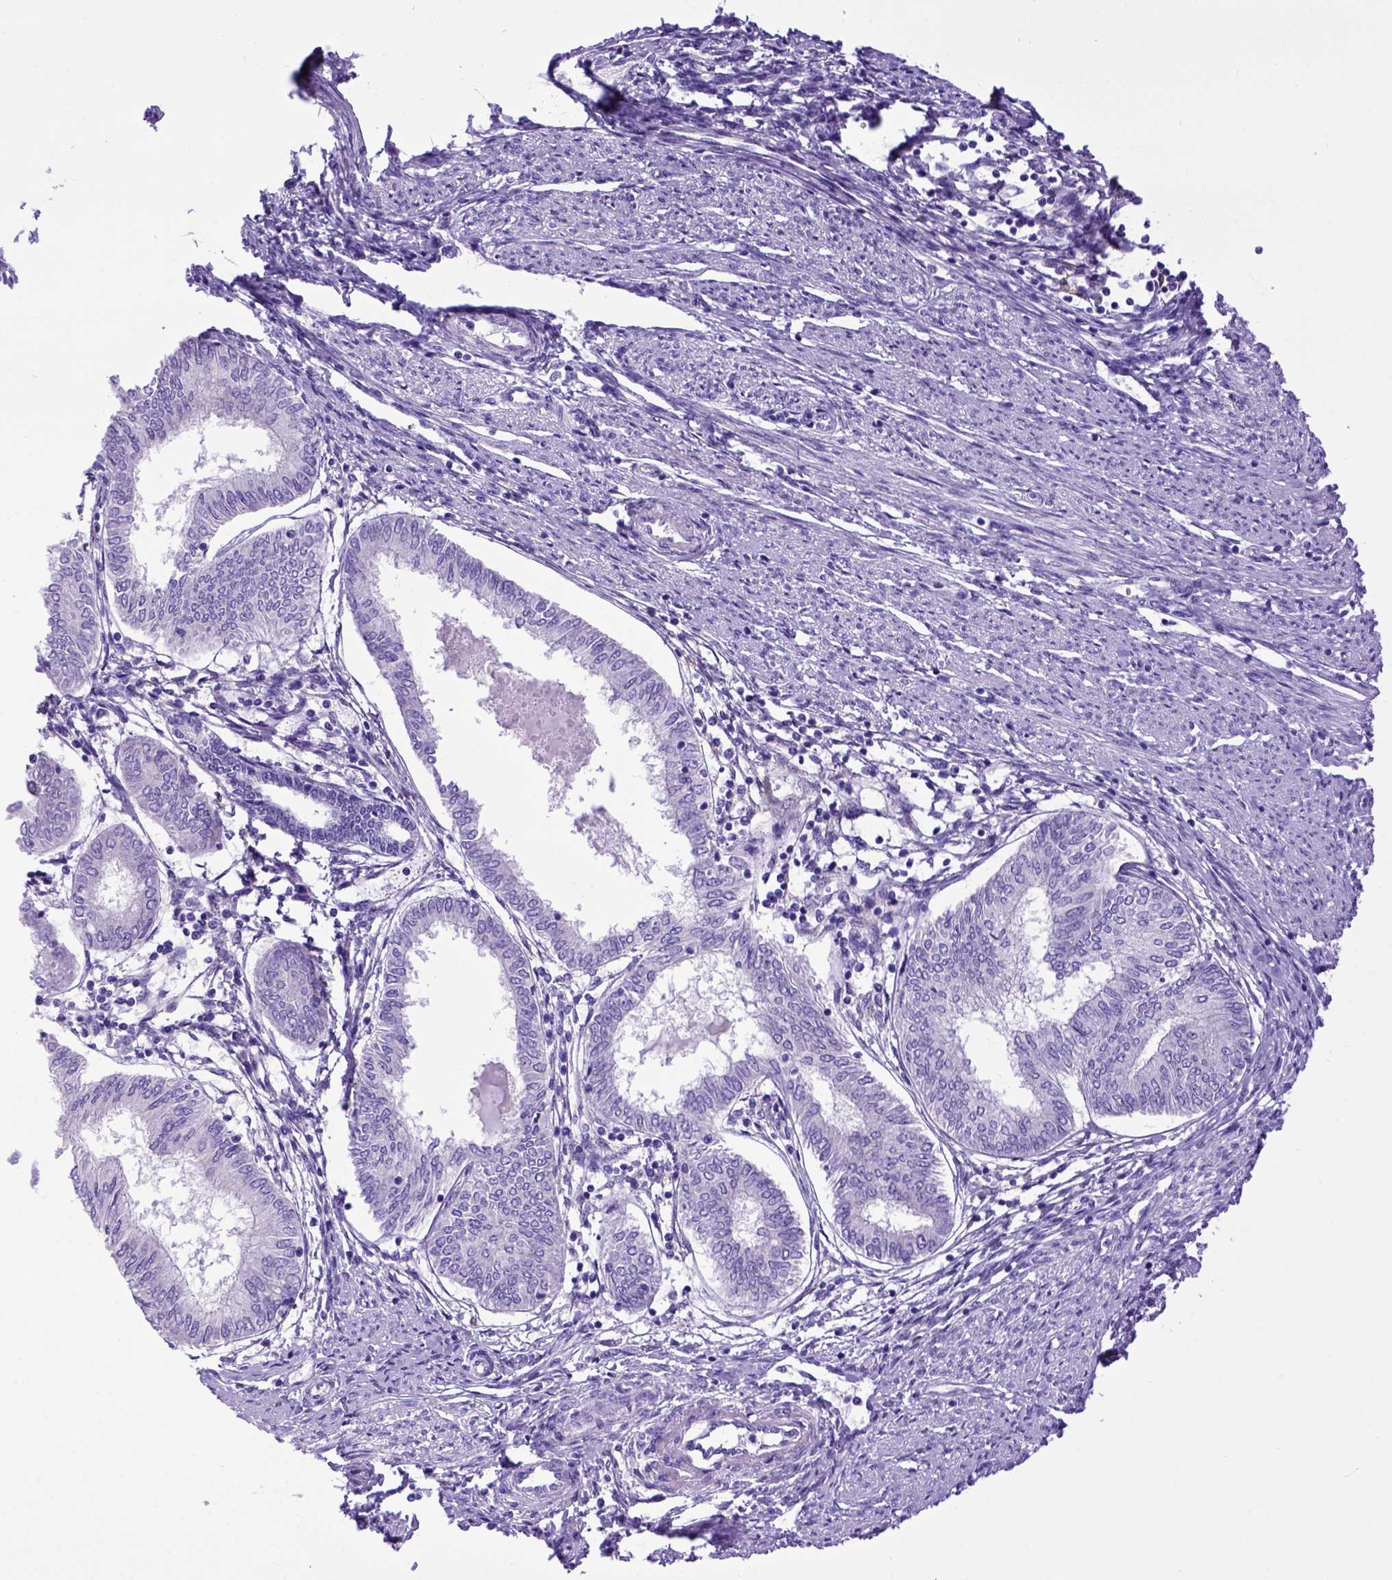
{"staining": {"intensity": "negative", "quantity": "none", "location": "none"}, "tissue": "endometrial cancer", "cell_type": "Tumor cells", "image_type": "cancer", "snomed": [{"axis": "morphology", "description": "Adenocarcinoma, NOS"}, {"axis": "topography", "description": "Endometrium"}], "caption": "IHC histopathology image of neoplastic tissue: endometrial adenocarcinoma stained with DAB (3,3'-diaminobenzidine) exhibits no significant protein positivity in tumor cells.", "gene": "PTGES", "patient": {"sex": "female", "age": 68}}